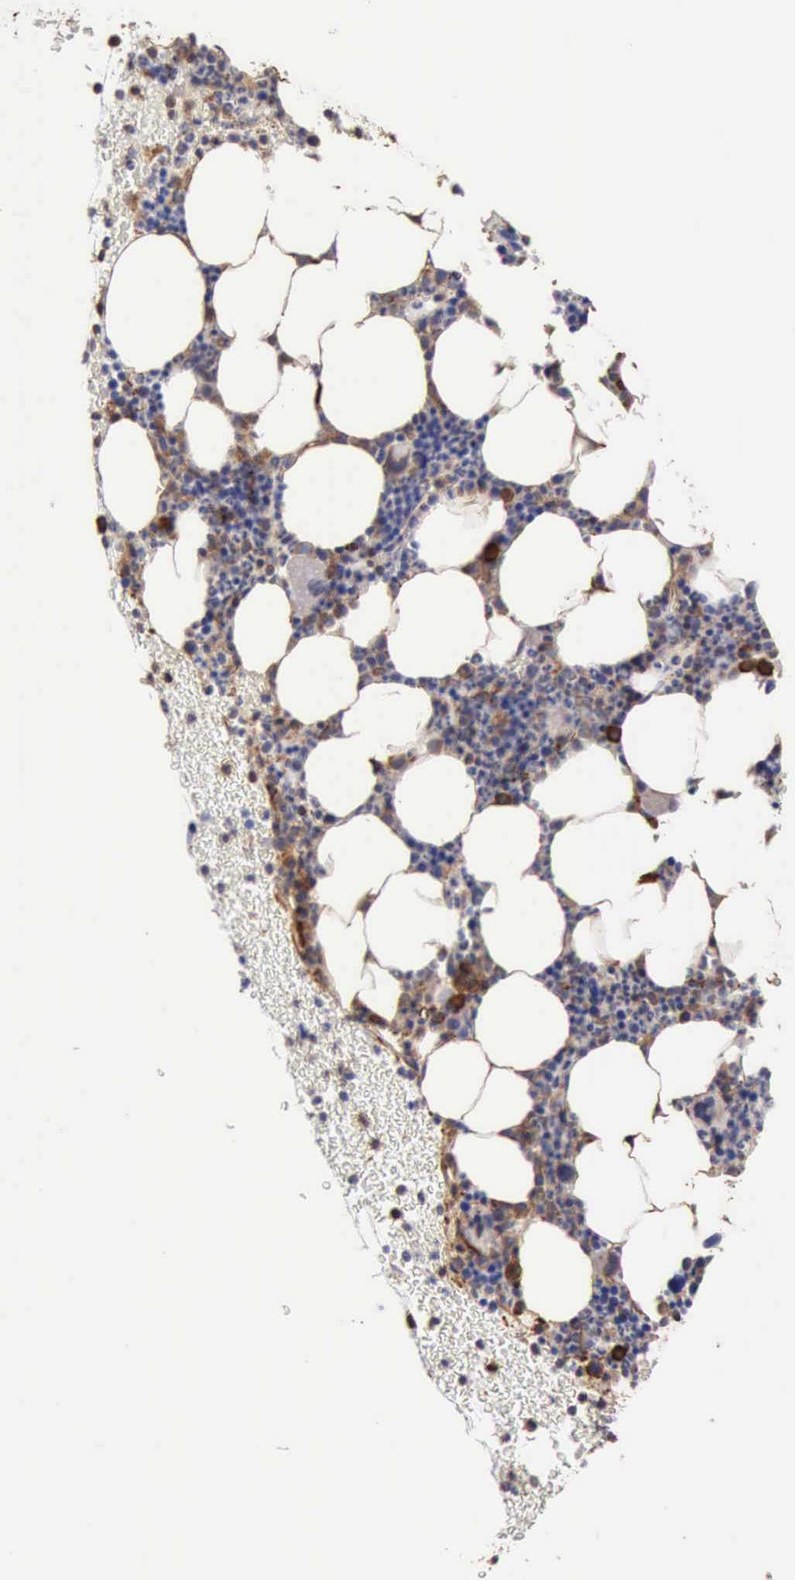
{"staining": {"intensity": "moderate", "quantity": "<25%", "location": "cytoplasmic/membranous"}, "tissue": "bone marrow", "cell_type": "Hematopoietic cells", "image_type": "normal", "snomed": [{"axis": "morphology", "description": "Normal tissue, NOS"}, {"axis": "topography", "description": "Bone marrow"}], "caption": "Benign bone marrow displays moderate cytoplasmic/membranous staining in approximately <25% of hematopoietic cells.", "gene": "GPR101", "patient": {"sex": "female", "age": 53}}